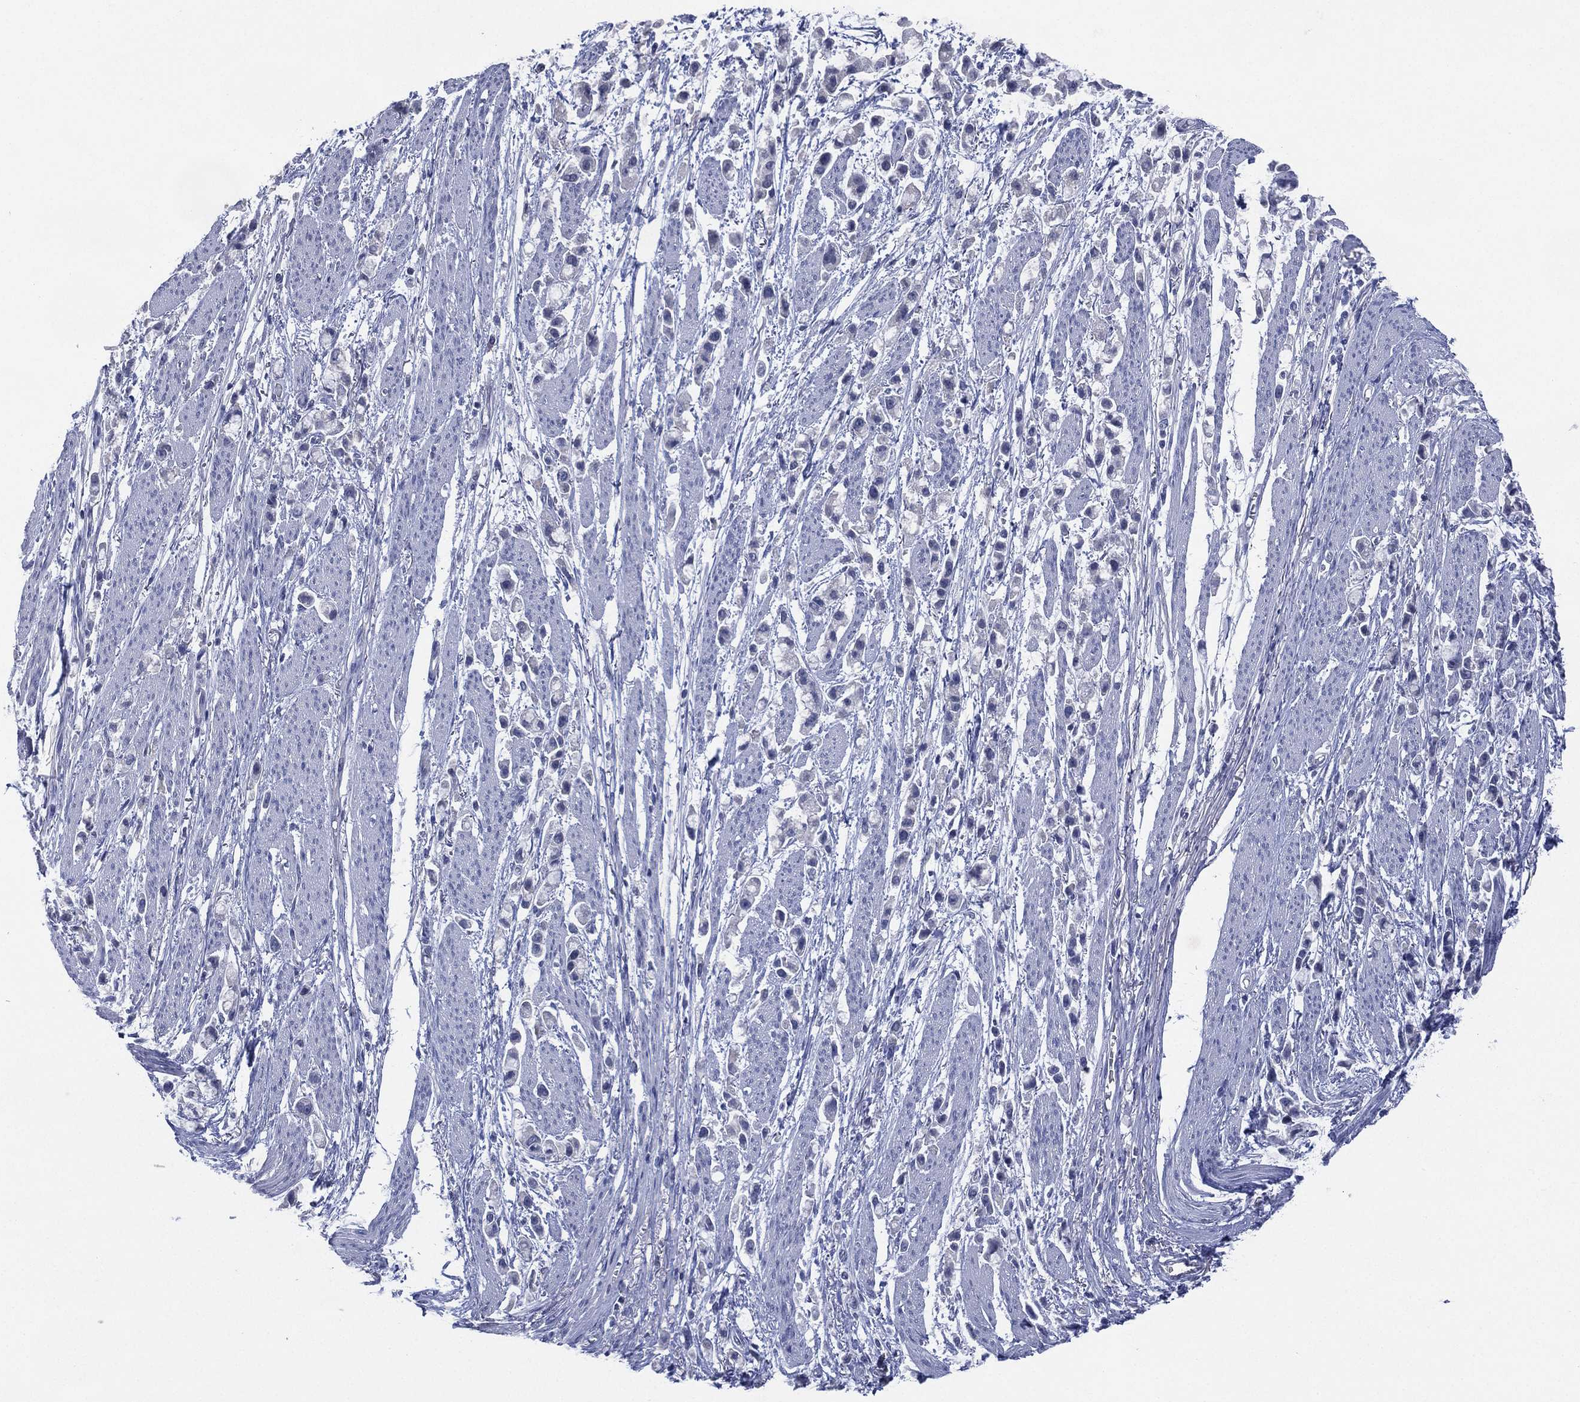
{"staining": {"intensity": "negative", "quantity": "none", "location": "none"}, "tissue": "stomach cancer", "cell_type": "Tumor cells", "image_type": "cancer", "snomed": [{"axis": "morphology", "description": "Adenocarcinoma, NOS"}, {"axis": "topography", "description": "Stomach"}], "caption": "There is no significant staining in tumor cells of stomach cancer (adenocarcinoma).", "gene": "KRT35", "patient": {"sex": "female", "age": 81}}